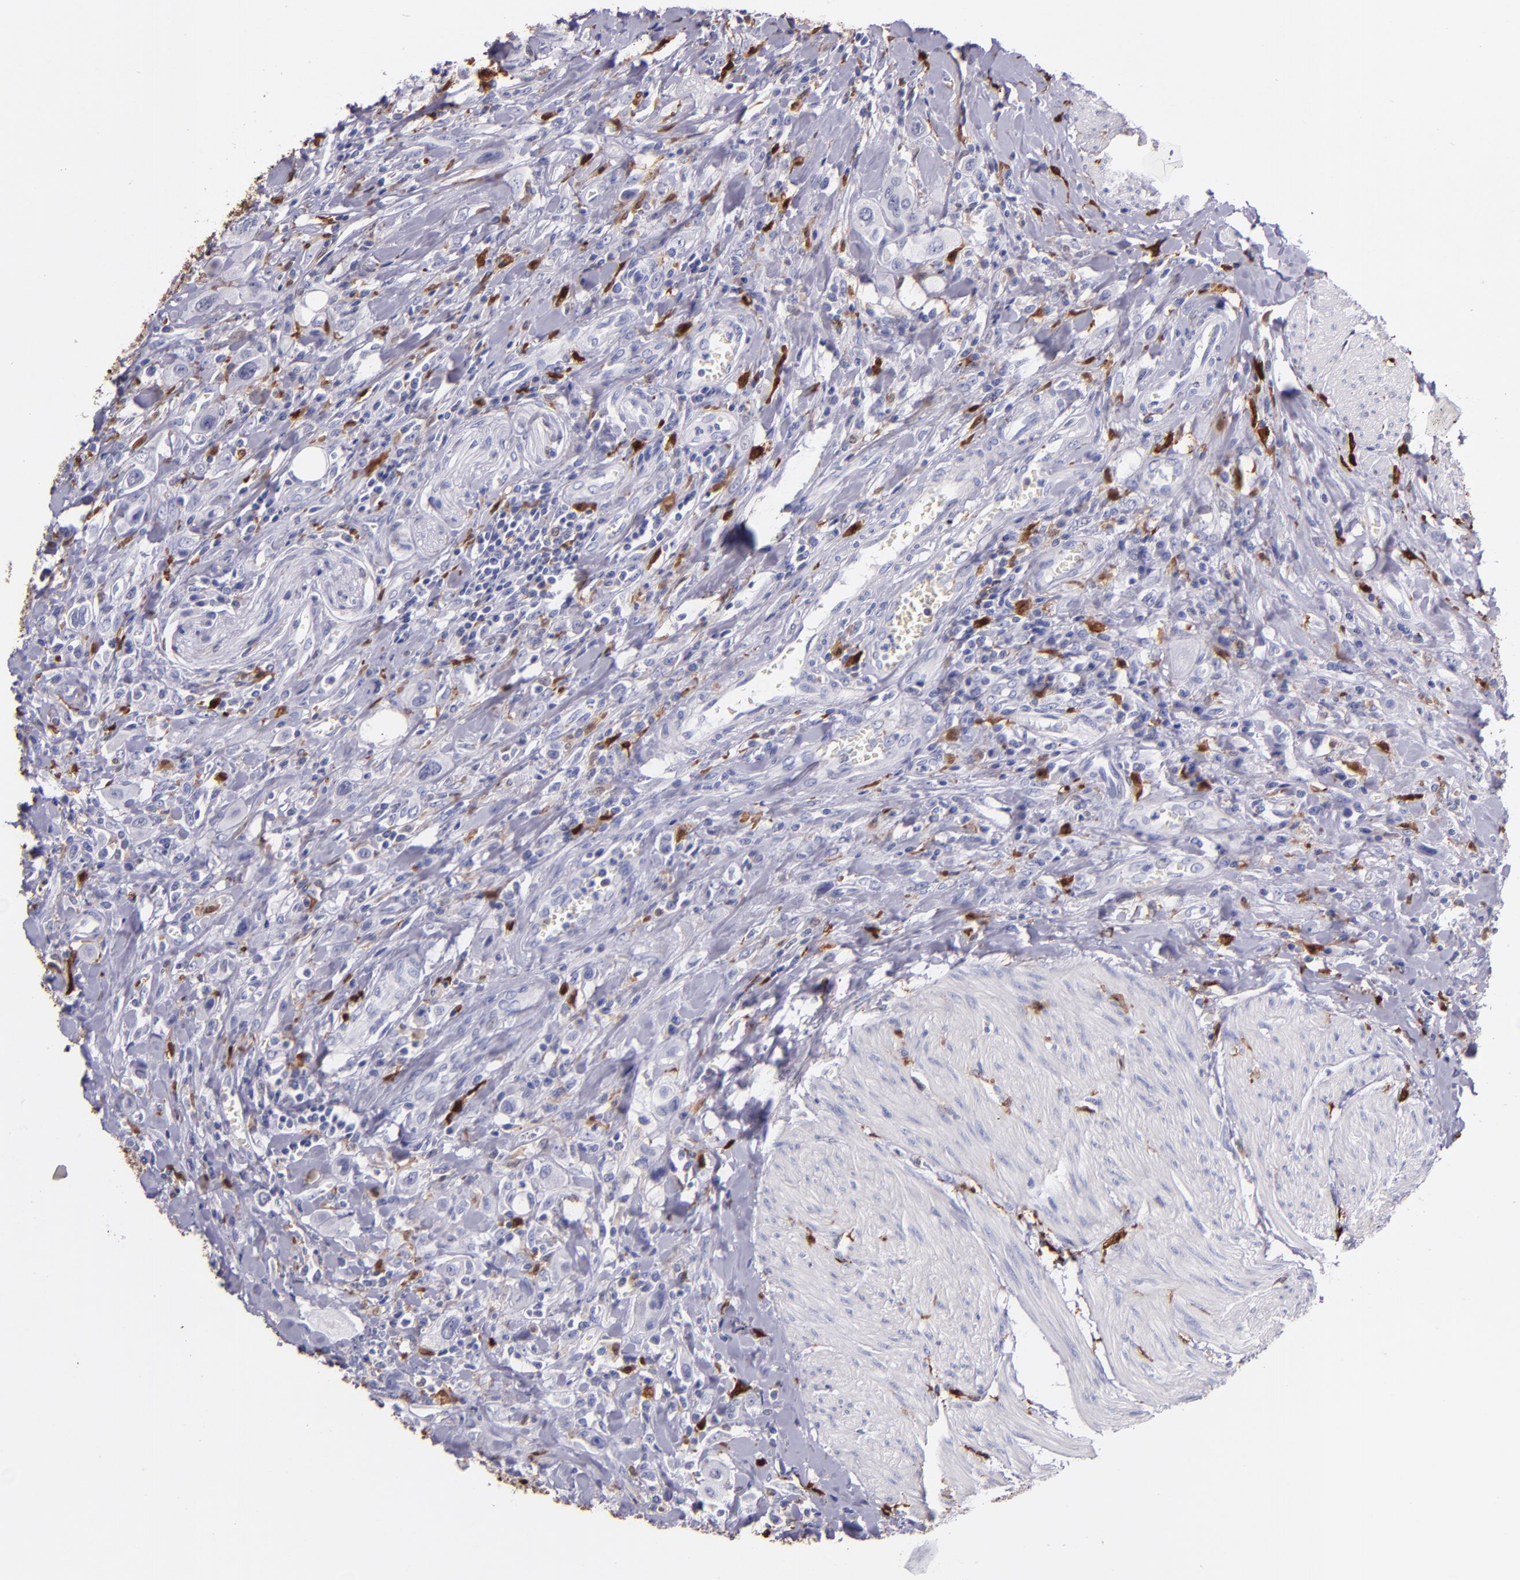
{"staining": {"intensity": "negative", "quantity": "none", "location": "none"}, "tissue": "urothelial cancer", "cell_type": "Tumor cells", "image_type": "cancer", "snomed": [{"axis": "morphology", "description": "Urothelial carcinoma, High grade"}, {"axis": "topography", "description": "Urinary bladder"}], "caption": "Image shows no protein staining in tumor cells of high-grade urothelial carcinoma tissue.", "gene": "F13A1", "patient": {"sex": "male", "age": 50}}